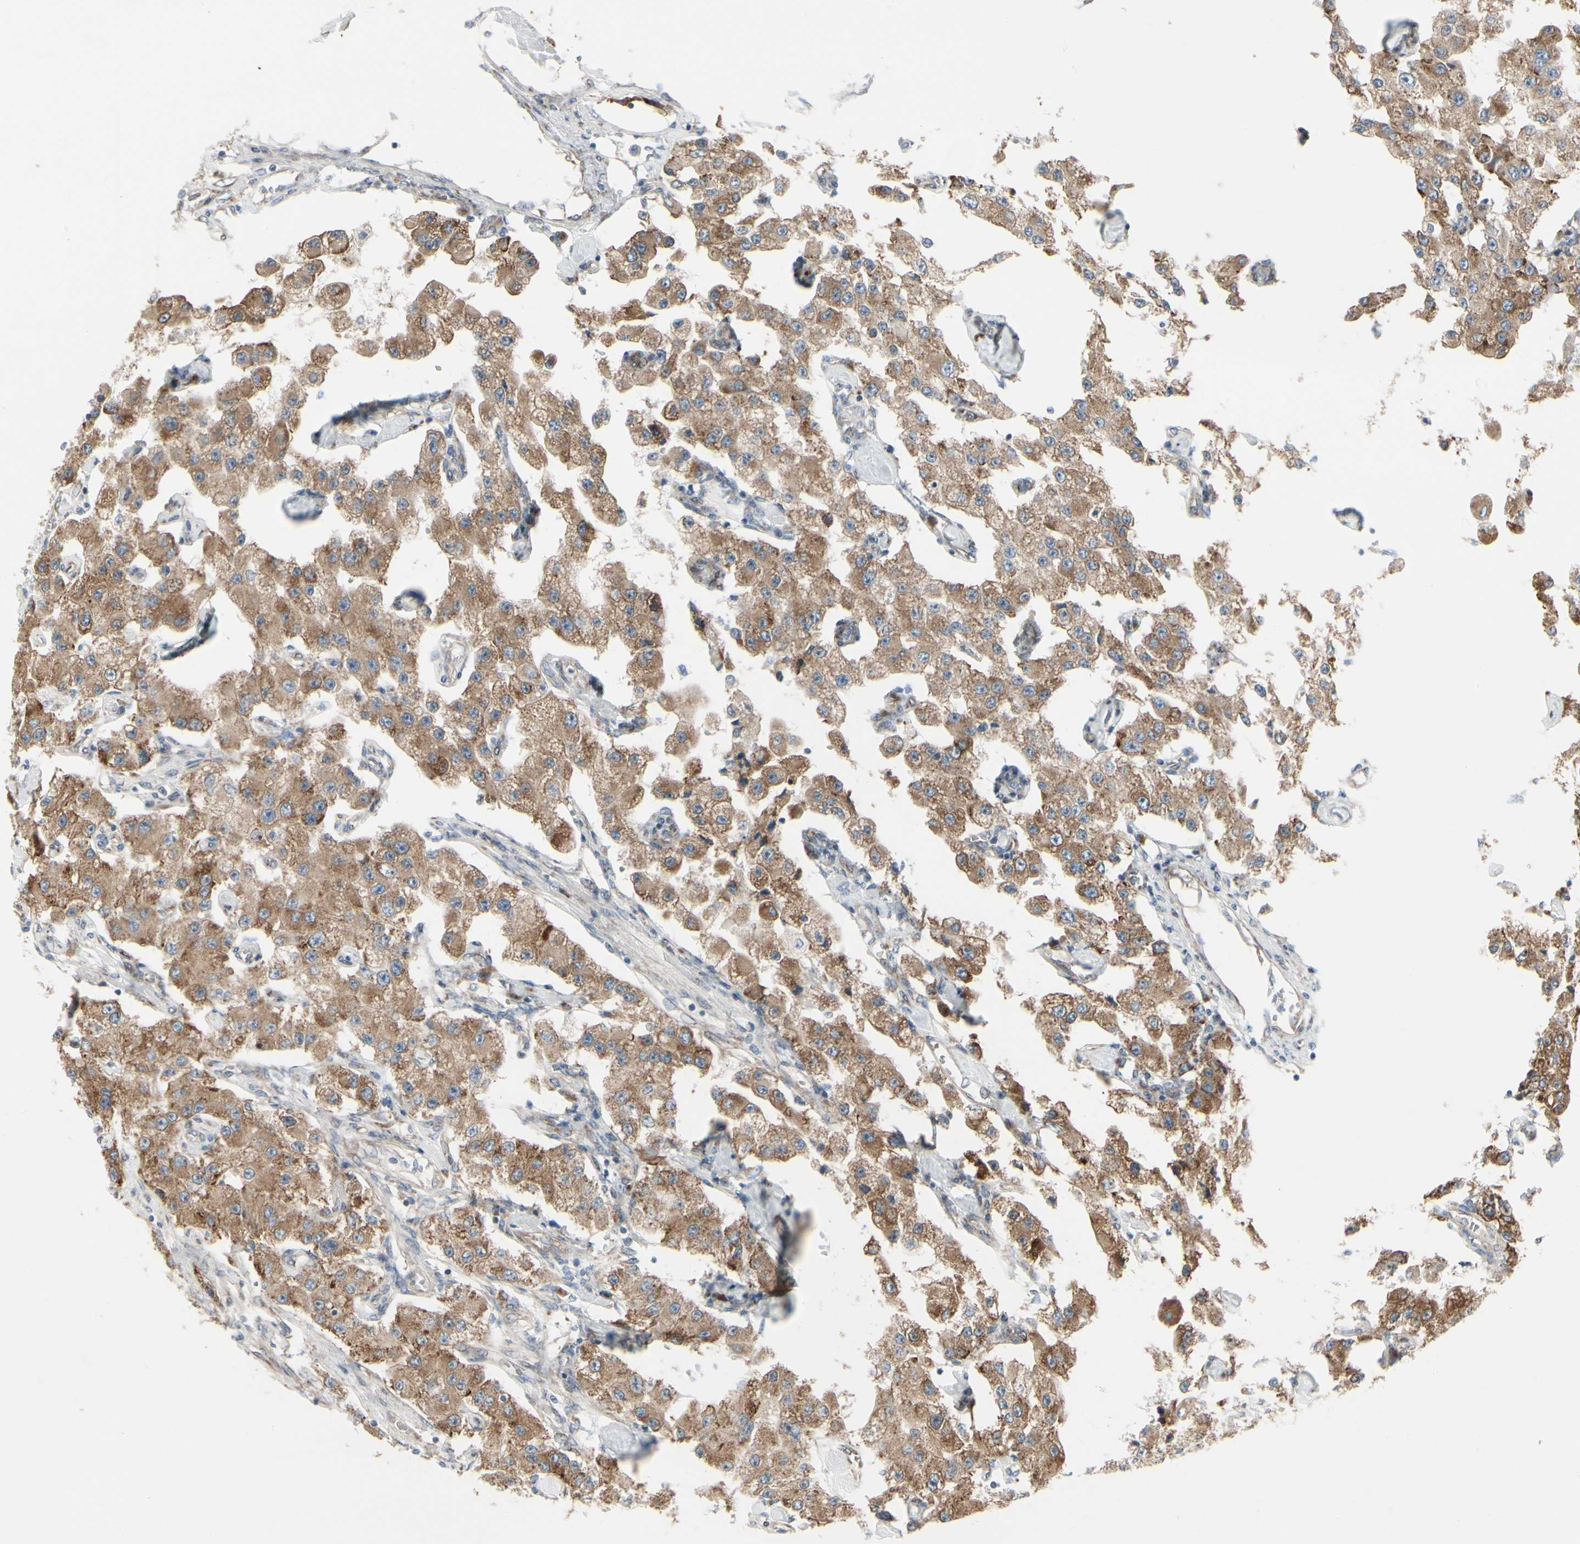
{"staining": {"intensity": "moderate", "quantity": ">75%", "location": "cytoplasmic/membranous"}, "tissue": "carcinoid", "cell_type": "Tumor cells", "image_type": "cancer", "snomed": [{"axis": "morphology", "description": "Carcinoid, malignant, NOS"}, {"axis": "topography", "description": "Pancreas"}], "caption": "IHC photomicrograph of human carcinoid (malignant) stained for a protein (brown), which shows medium levels of moderate cytoplasmic/membranous expression in approximately >75% of tumor cells.", "gene": "FNDC3A", "patient": {"sex": "male", "age": 41}}